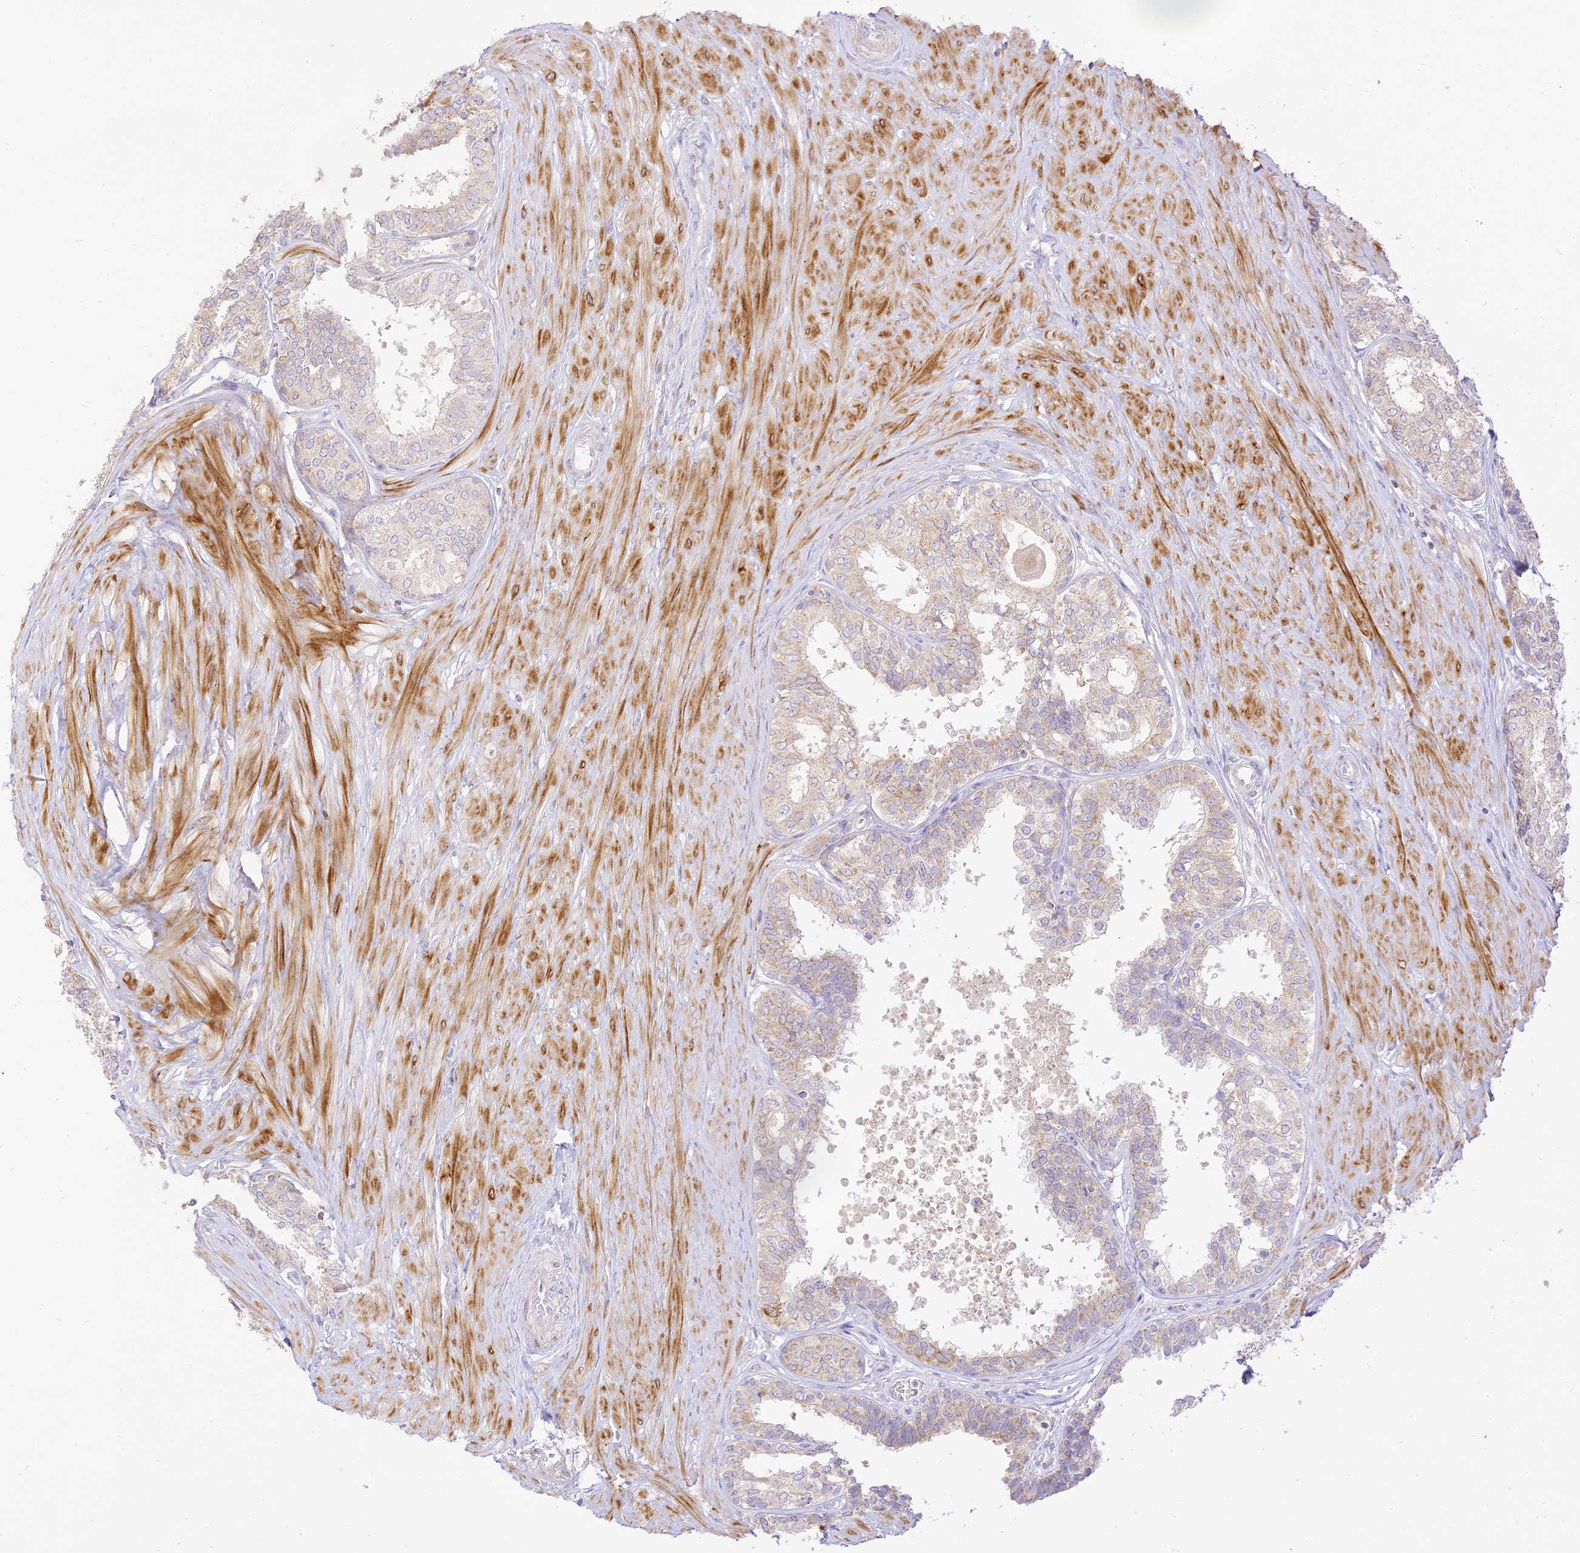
{"staining": {"intensity": "weak", "quantity": "<25%", "location": "cytoplasmic/membranous"}, "tissue": "prostate", "cell_type": "Glandular cells", "image_type": "normal", "snomed": [{"axis": "morphology", "description": "Normal tissue, NOS"}, {"axis": "topography", "description": "Prostate"}], "caption": "Prostate stained for a protein using IHC displays no staining glandular cells.", "gene": "LRRC15", "patient": {"sex": "male", "age": 48}}